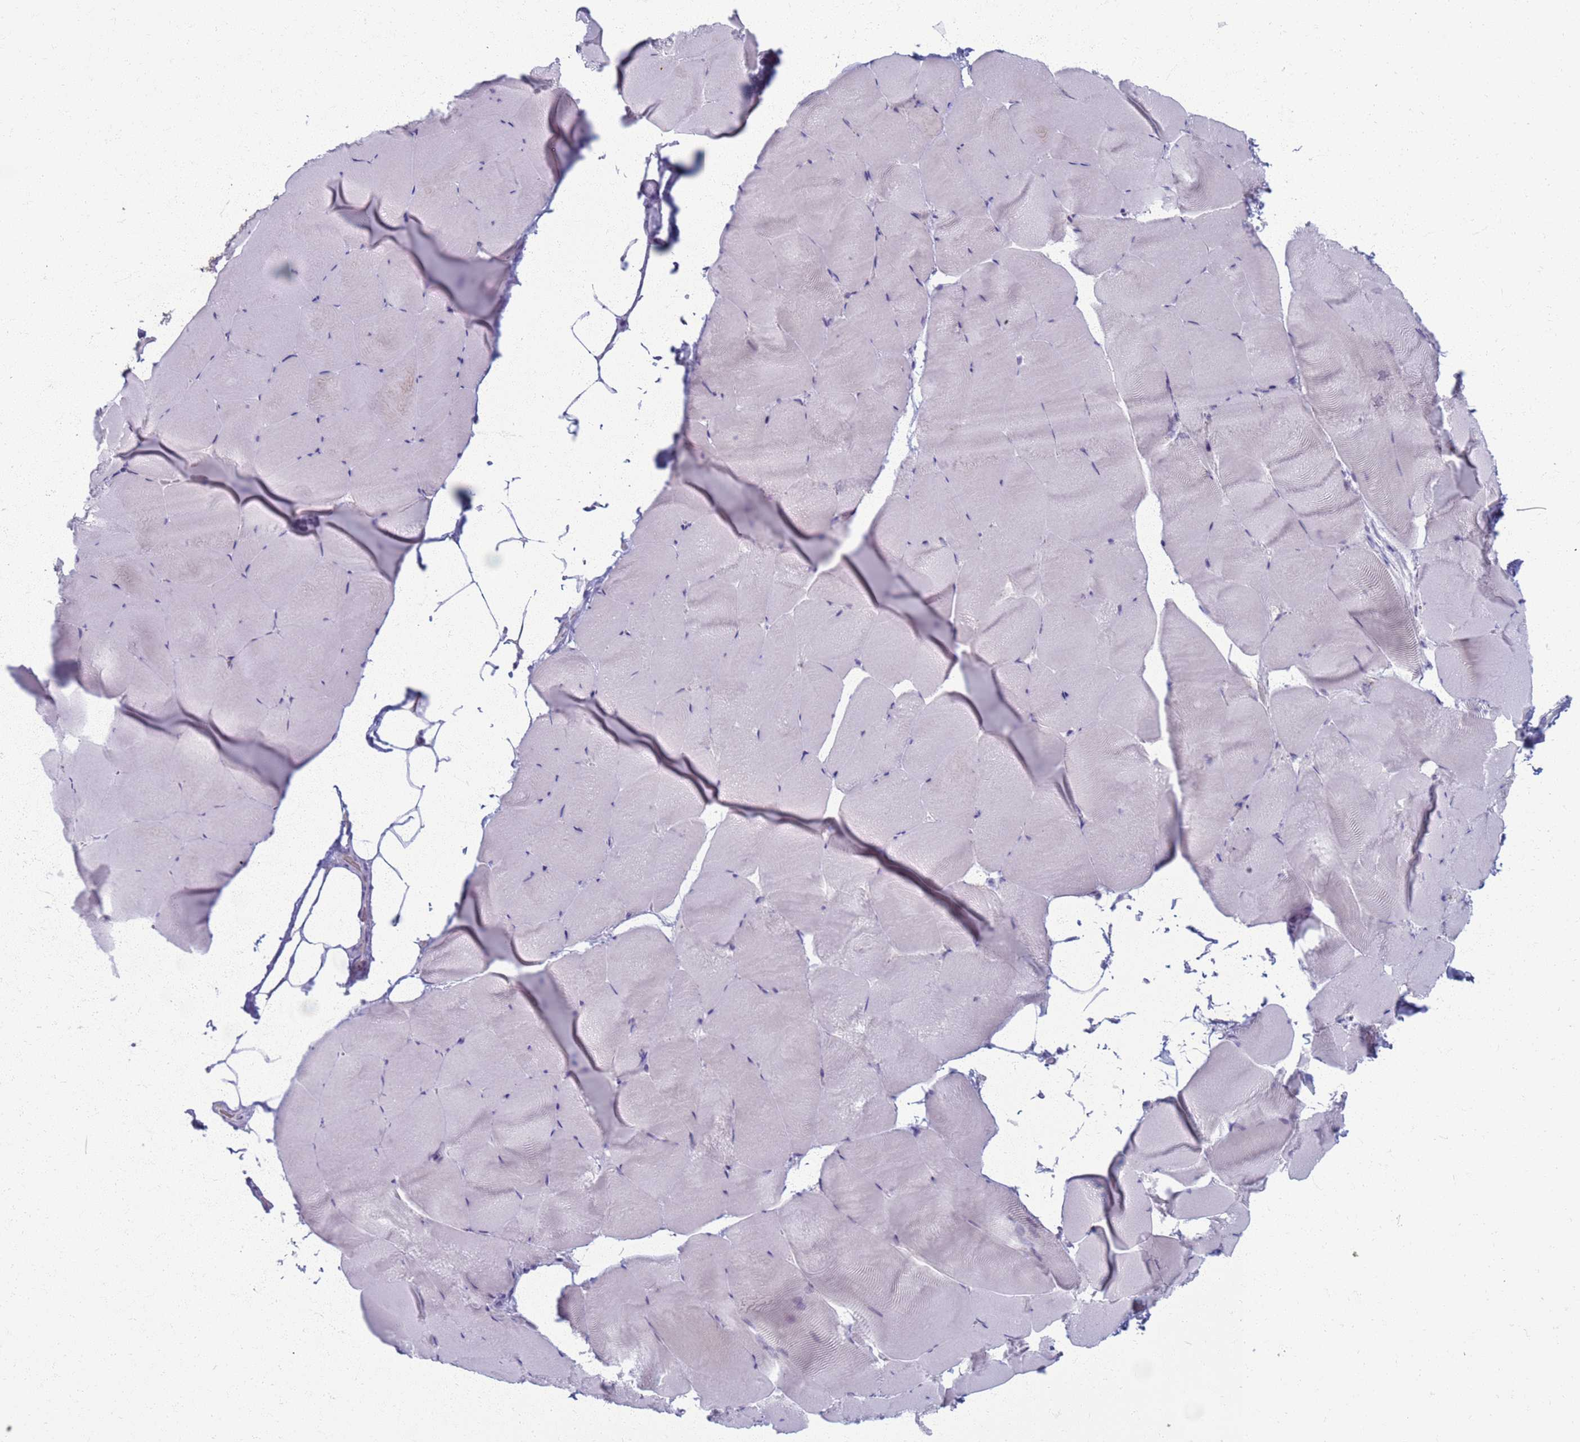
{"staining": {"intensity": "negative", "quantity": "none", "location": "none"}, "tissue": "skeletal muscle", "cell_type": "Myocytes", "image_type": "normal", "snomed": [{"axis": "morphology", "description": "Normal tissue, NOS"}, {"axis": "topography", "description": "Skeletal muscle"}], "caption": "This micrograph is of normal skeletal muscle stained with immunohistochemistry (IHC) to label a protein in brown with the nuclei are counter-stained blue. There is no staining in myocytes.", "gene": "CLCA2", "patient": {"sex": "female", "age": 64}}